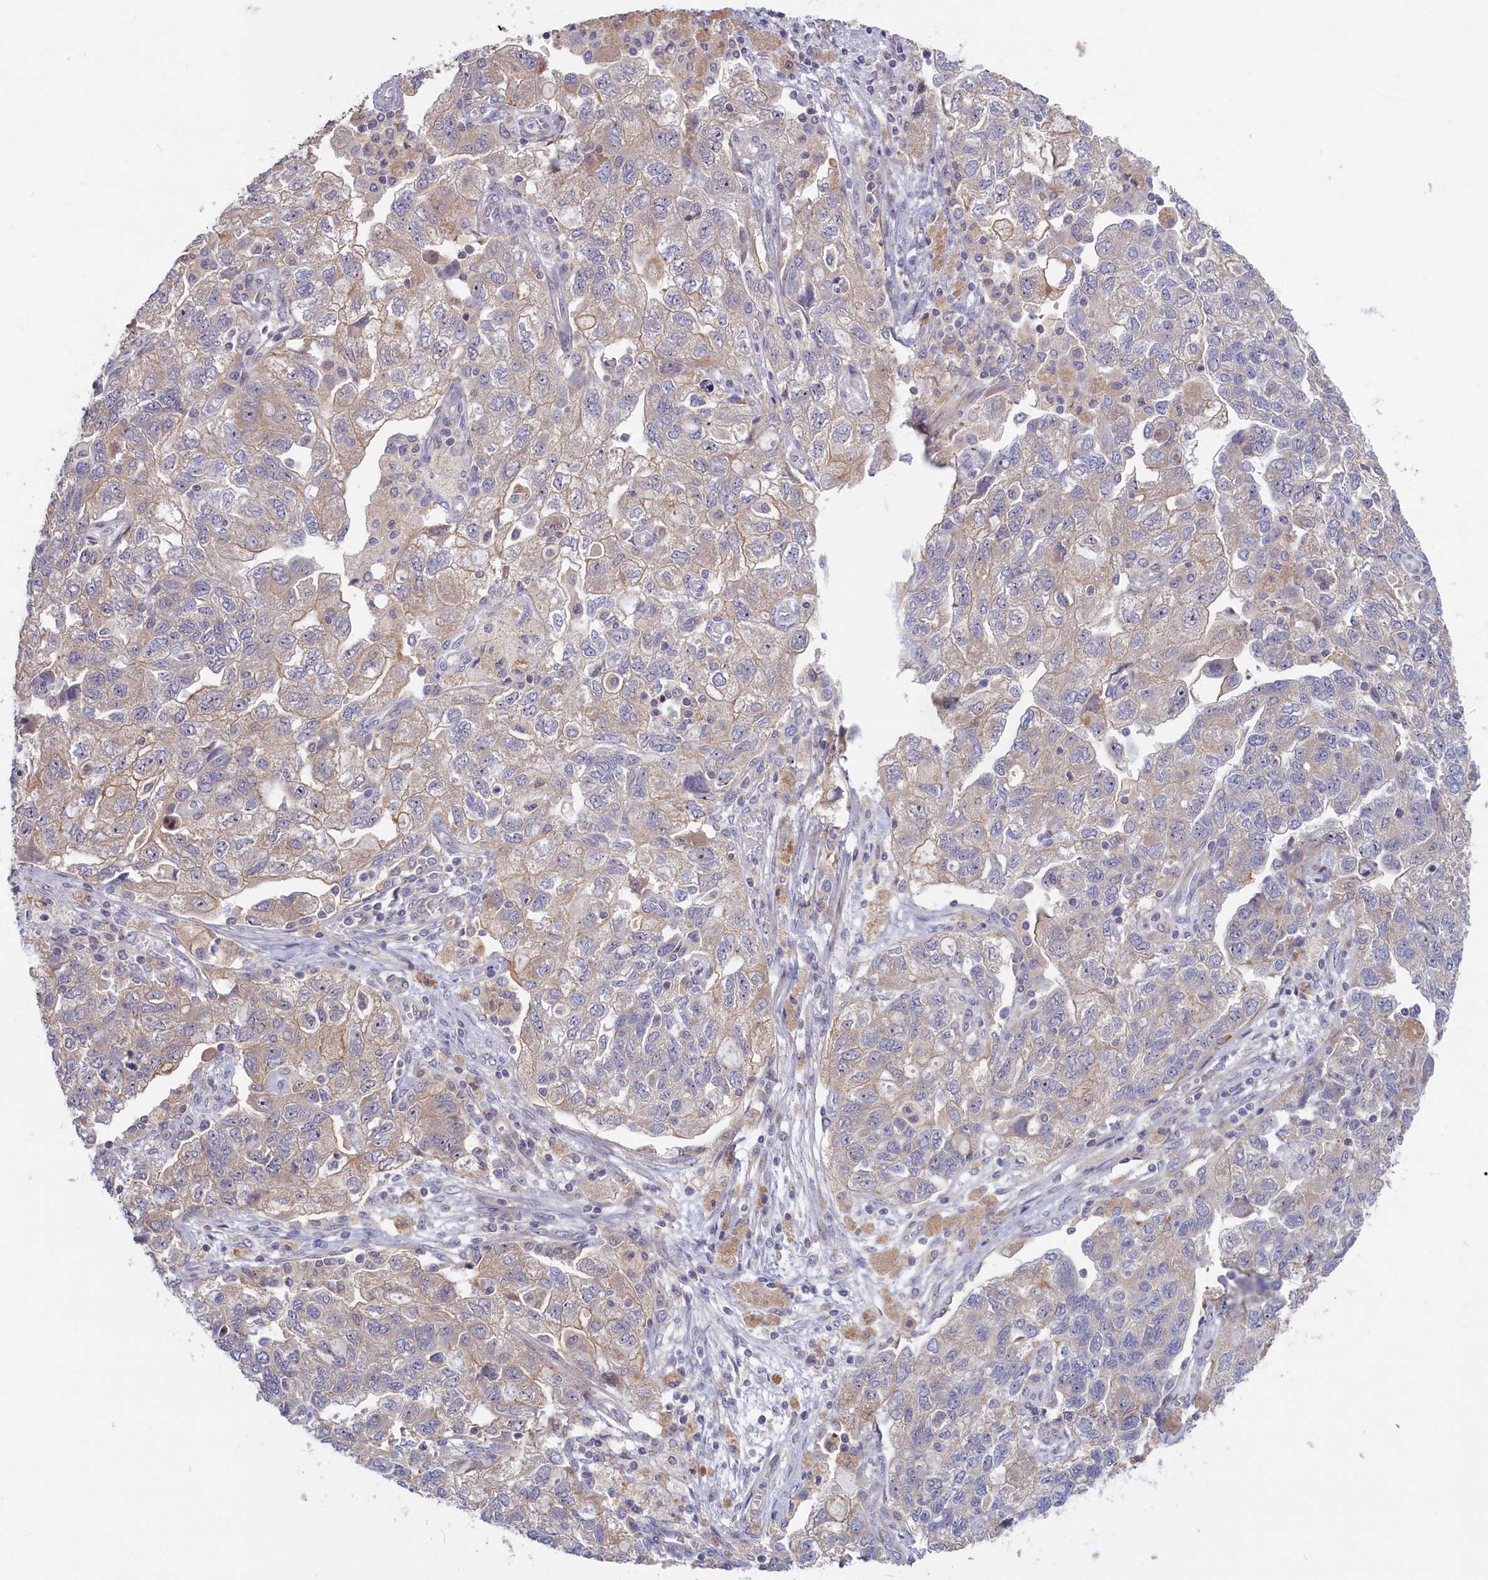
{"staining": {"intensity": "negative", "quantity": "none", "location": "none"}, "tissue": "ovarian cancer", "cell_type": "Tumor cells", "image_type": "cancer", "snomed": [{"axis": "morphology", "description": "Carcinoma, NOS"}, {"axis": "morphology", "description": "Cystadenocarcinoma, serous, NOS"}, {"axis": "topography", "description": "Ovary"}], "caption": "DAB (3,3'-diaminobenzidine) immunohistochemical staining of ovarian cancer (serous cystadenocarcinoma) exhibits no significant positivity in tumor cells.", "gene": "TRPM4", "patient": {"sex": "female", "age": 69}}